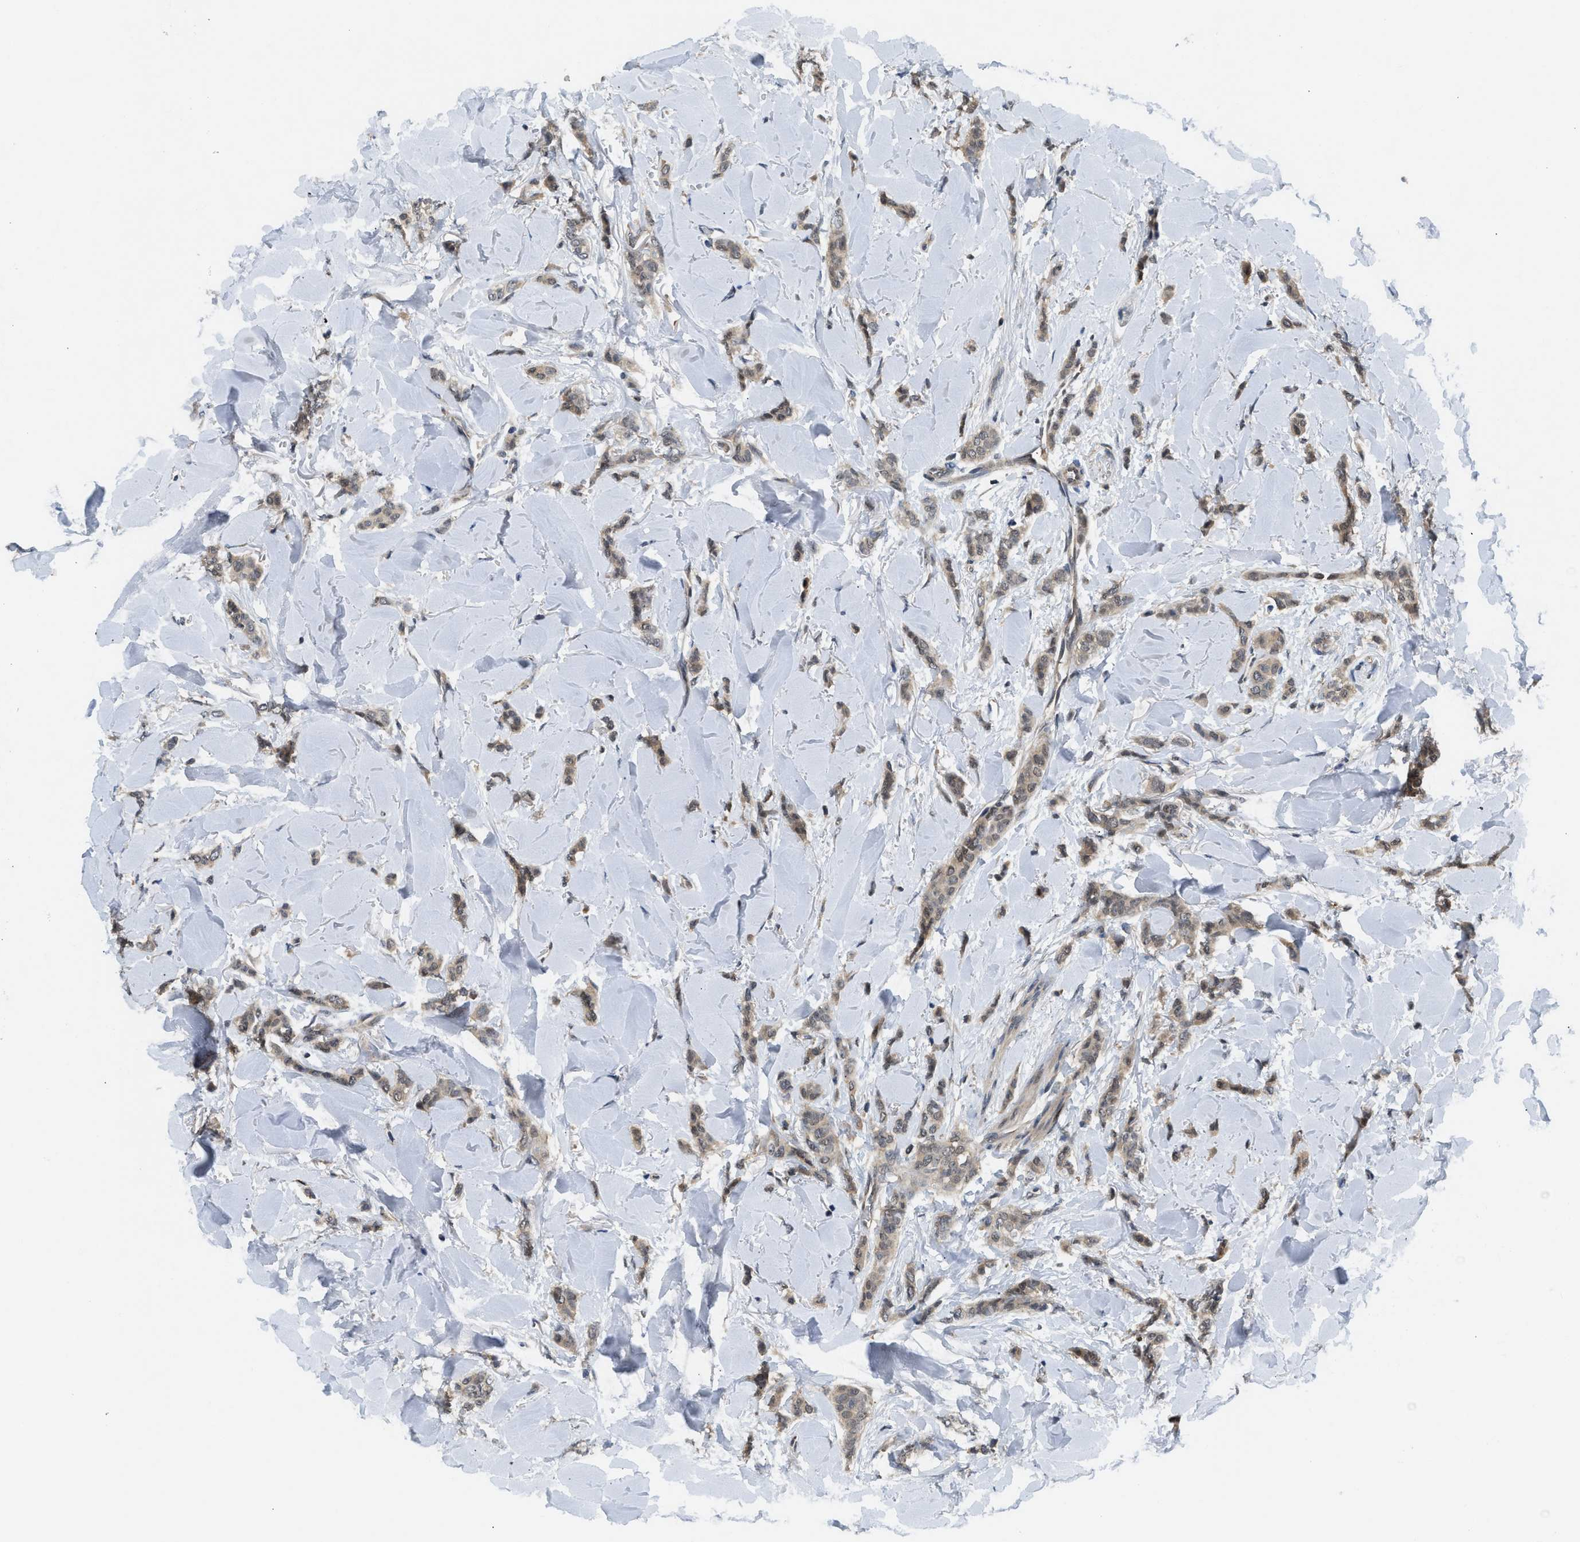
{"staining": {"intensity": "weak", "quantity": "25%-75%", "location": "cytoplasmic/membranous,nuclear"}, "tissue": "breast cancer", "cell_type": "Tumor cells", "image_type": "cancer", "snomed": [{"axis": "morphology", "description": "Lobular carcinoma"}, {"axis": "topography", "description": "Skin"}, {"axis": "topography", "description": "Breast"}], "caption": "About 25%-75% of tumor cells in human lobular carcinoma (breast) demonstrate weak cytoplasmic/membranous and nuclear protein expression as visualized by brown immunohistochemical staining.", "gene": "ZNF251", "patient": {"sex": "female", "age": 46}}